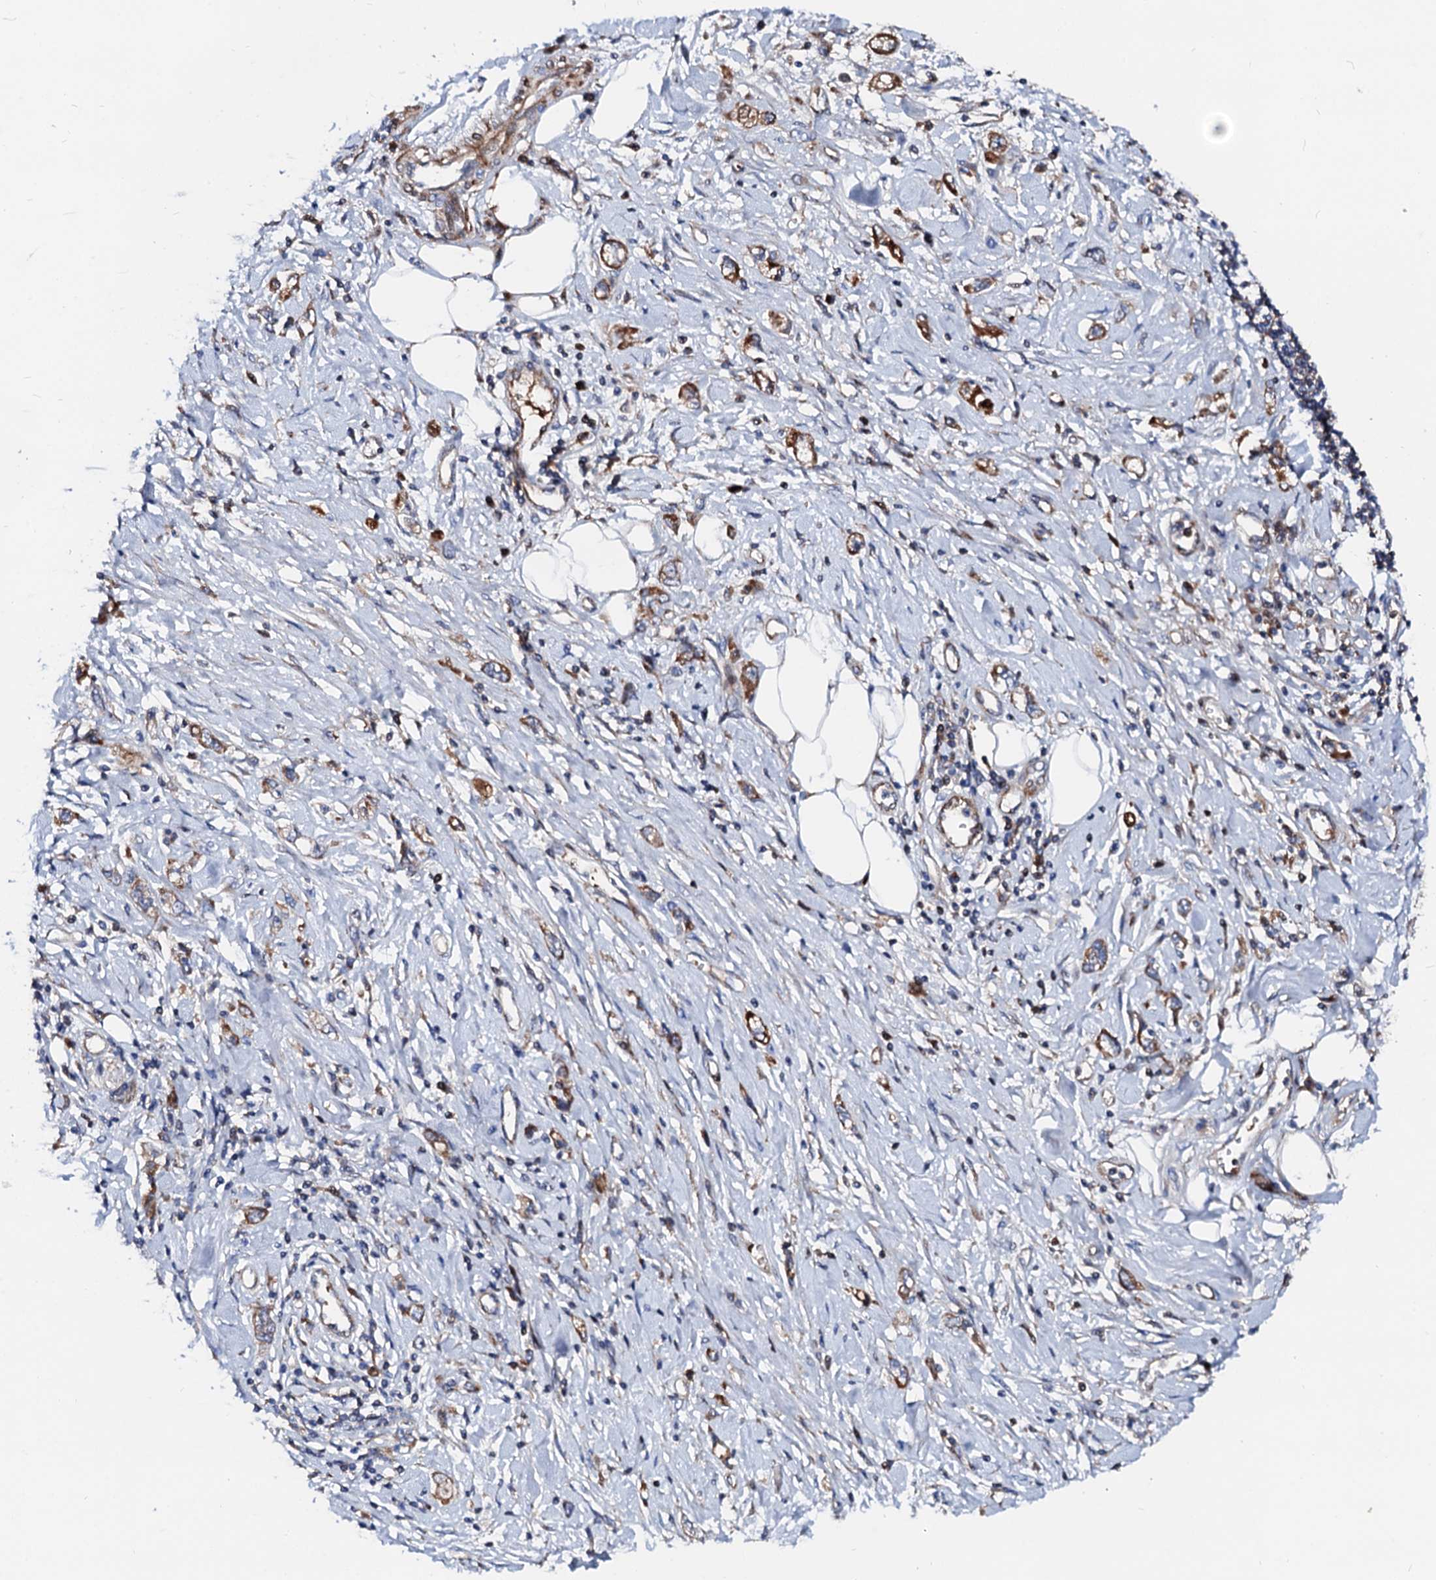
{"staining": {"intensity": "moderate", "quantity": "25%-75%", "location": "cytoplasmic/membranous"}, "tissue": "stomach cancer", "cell_type": "Tumor cells", "image_type": "cancer", "snomed": [{"axis": "morphology", "description": "Adenocarcinoma, NOS"}, {"axis": "topography", "description": "Stomach"}], "caption": "Moderate cytoplasmic/membranous staining for a protein is seen in approximately 25%-75% of tumor cells of stomach cancer using immunohistochemistry.", "gene": "SLC10A7", "patient": {"sex": "female", "age": 76}}